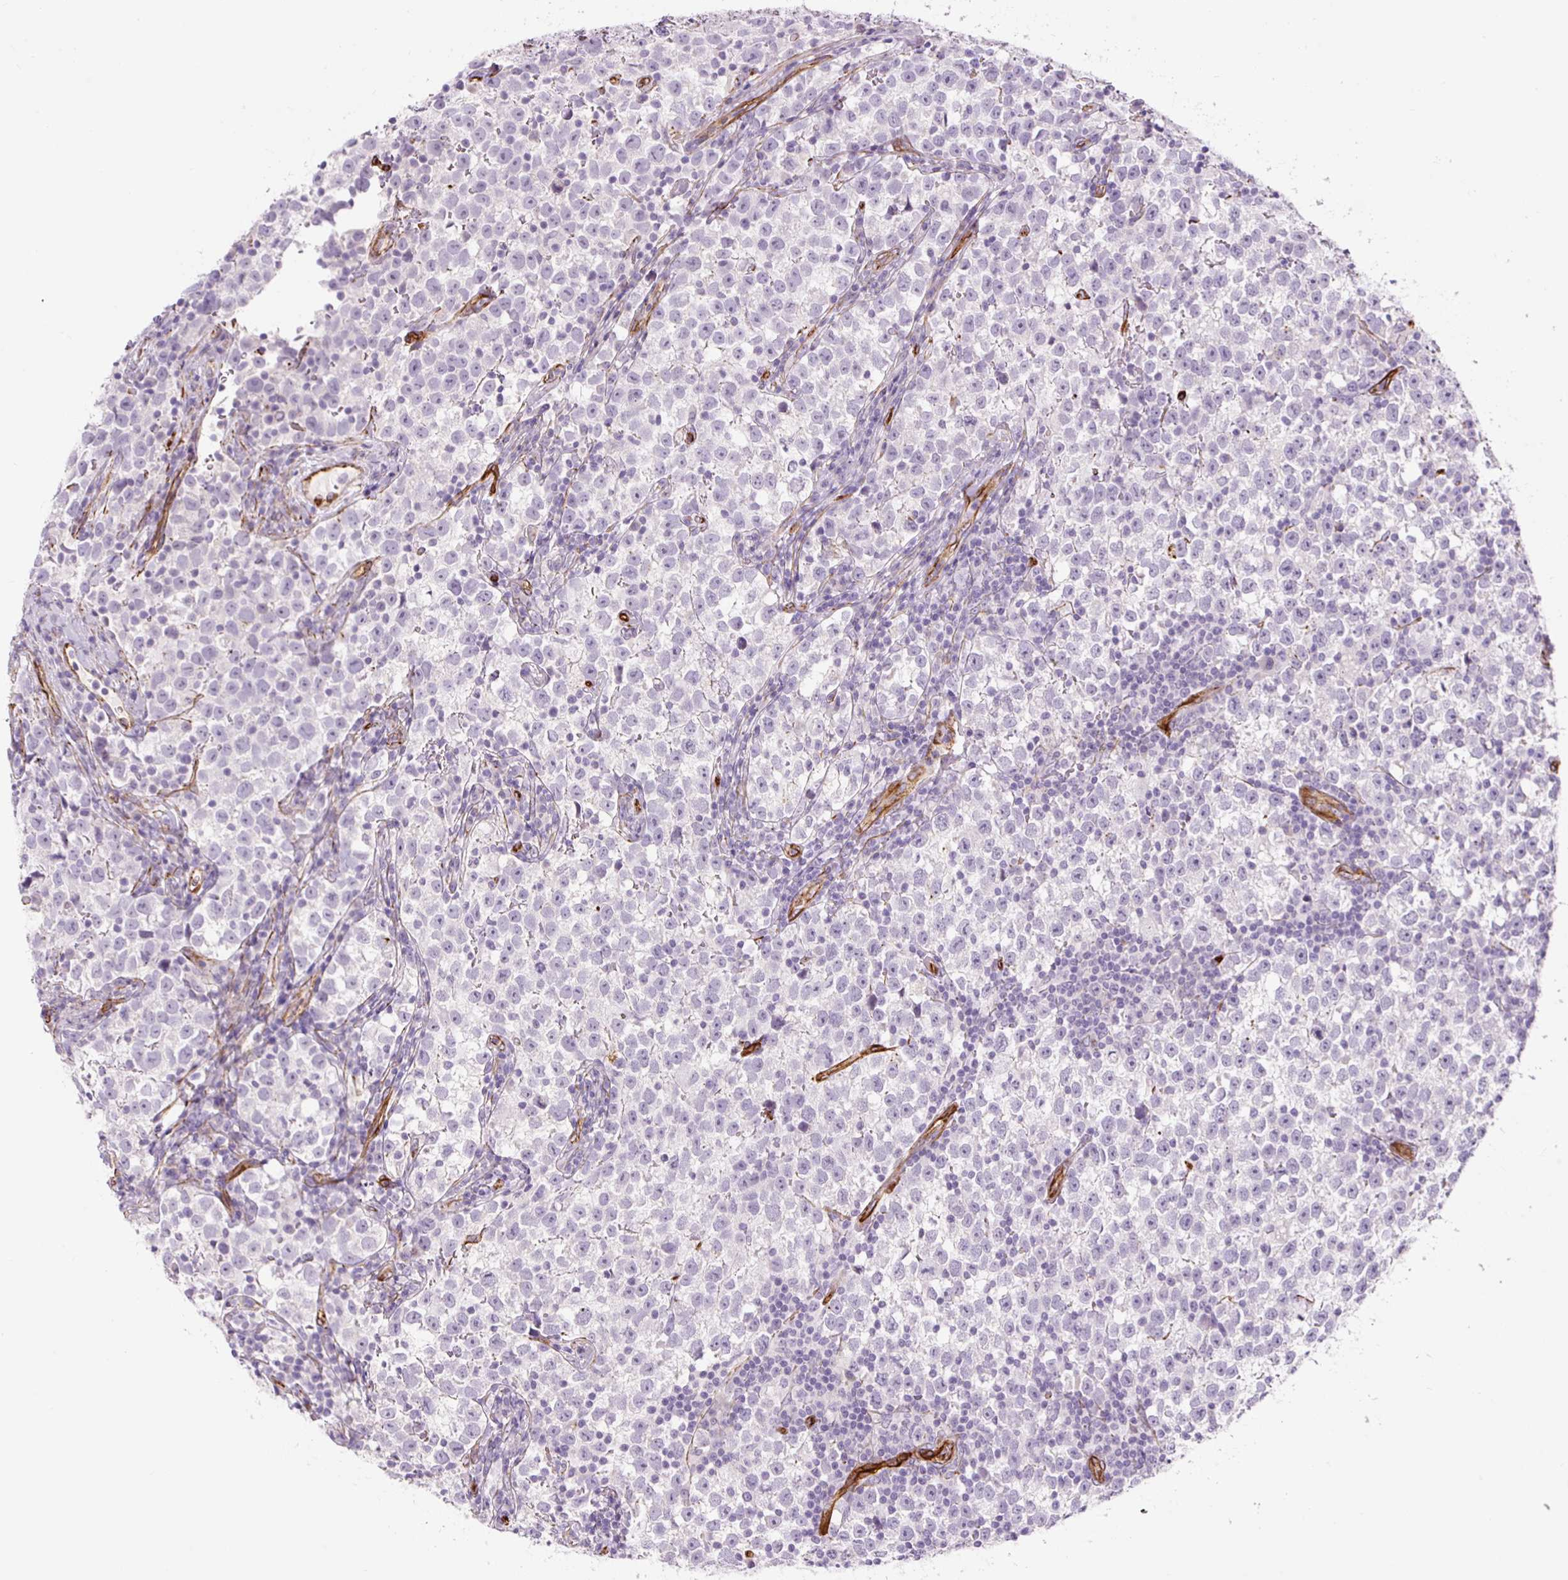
{"staining": {"intensity": "negative", "quantity": "none", "location": "none"}, "tissue": "testis cancer", "cell_type": "Tumor cells", "image_type": "cancer", "snomed": [{"axis": "morphology", "description": "Normal tissue, NOS"}, {"axis": "morphology", "description": "Seminoma, NOS"}, {"axis": "topography", "description": "Testis"}], "caption": "Immunohistochemistry (IHC) of testis seminoma demonstrates no positivity in tumor cells.", "gene": "NES", "patient": {"sex": "male", "age": 43}}